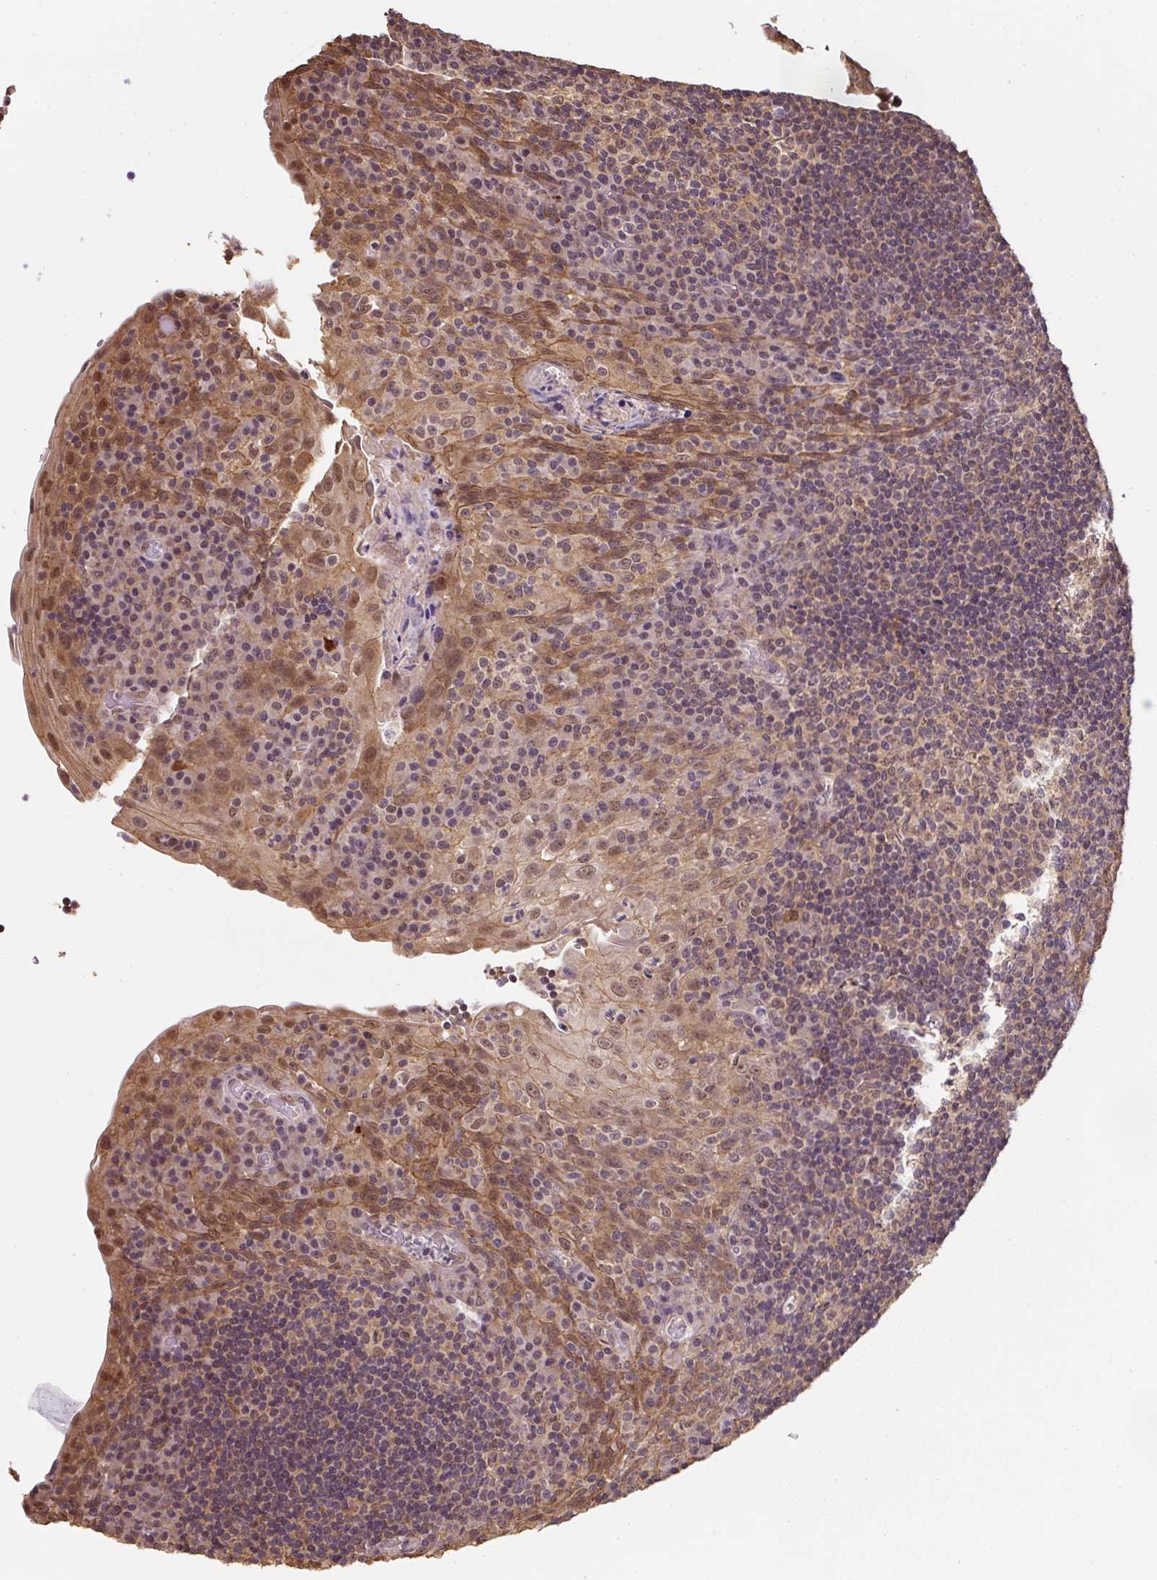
{"staining": {"intensity": "moderate", "quantity": ">75%", "location": "nuclear"}, "tissue": "tonsil", "cell_type": "Germinal center cells", "image_type": "normal", "snomed": [{"axis": "morphology", "description": "Normal tissue, NOS"}, {"axis": "topography", "description": "Tonsil"}], "caption": "Protein staining of unremarkable tonsil demonstrates moderate nuclear staining in about >75% of germinal center cells. The protein is stained brown, and the nuclei are stained in blue (DAB (3,3'-diaminobenzidine) IHC with brightfield microscopy, high magnification).", "gene": "ST13", "patient": {"sex": "male", "age": 17}}